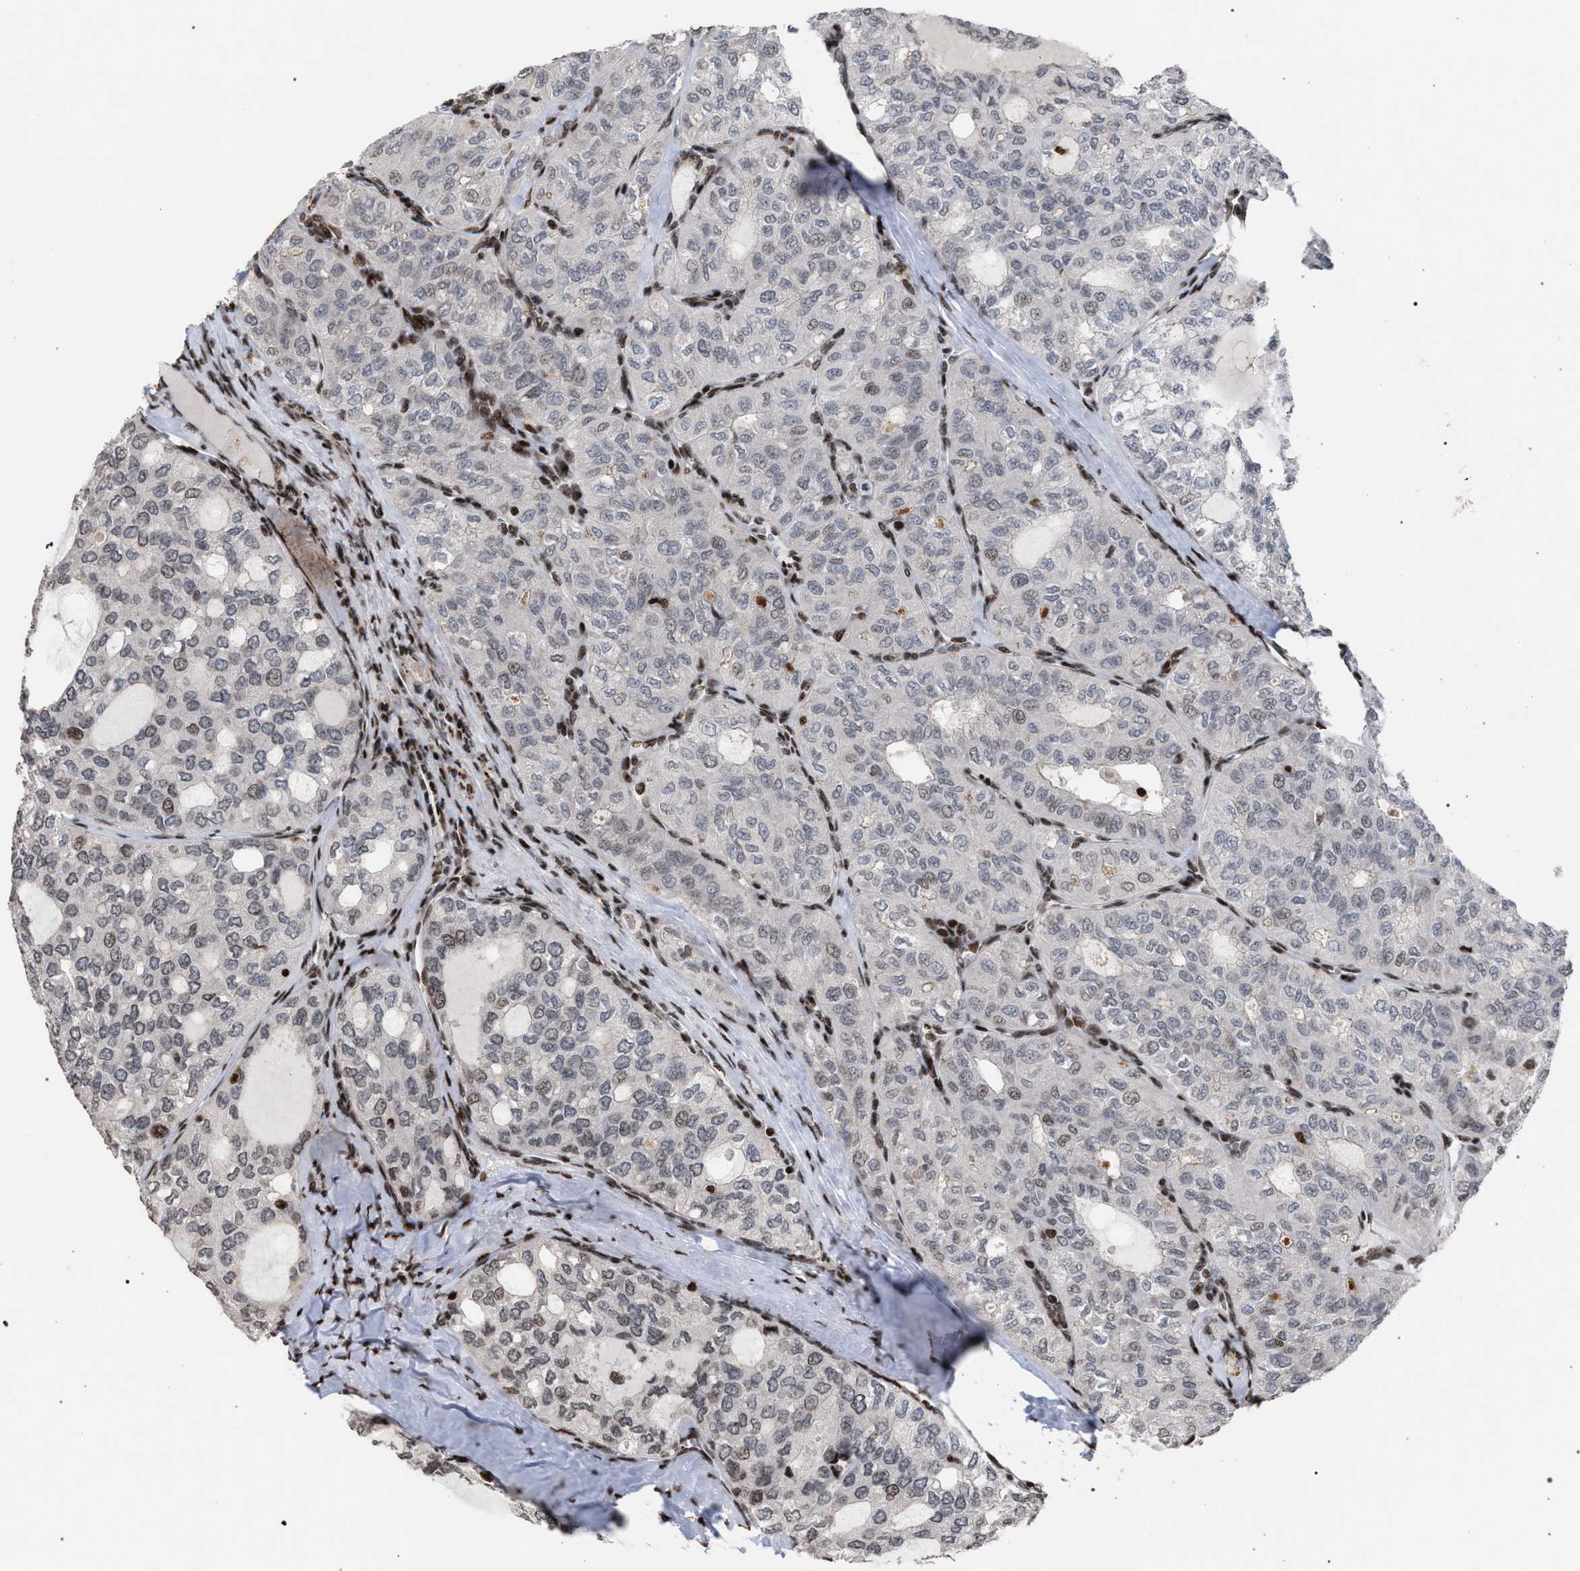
{"staining": {"intensity": "weak", "quantity": "<25%", "location": "nuclear"}, "tissue": "thyroid cancer", "cell_type": "Tumor cells", "image_type": "cancer", "snomed": [{"axis": "morphology", "description": "Follicular adenoma carcinoma, NOS"}, {"axis": "topography", "description": "Thyroid gland"}], "caption": "DAB immunohistochemical staining of thyroid cancer displays no significant expression in tumor cells.", "gene": "FOXD3", "patient": {"sex": "male", "age": 75}}